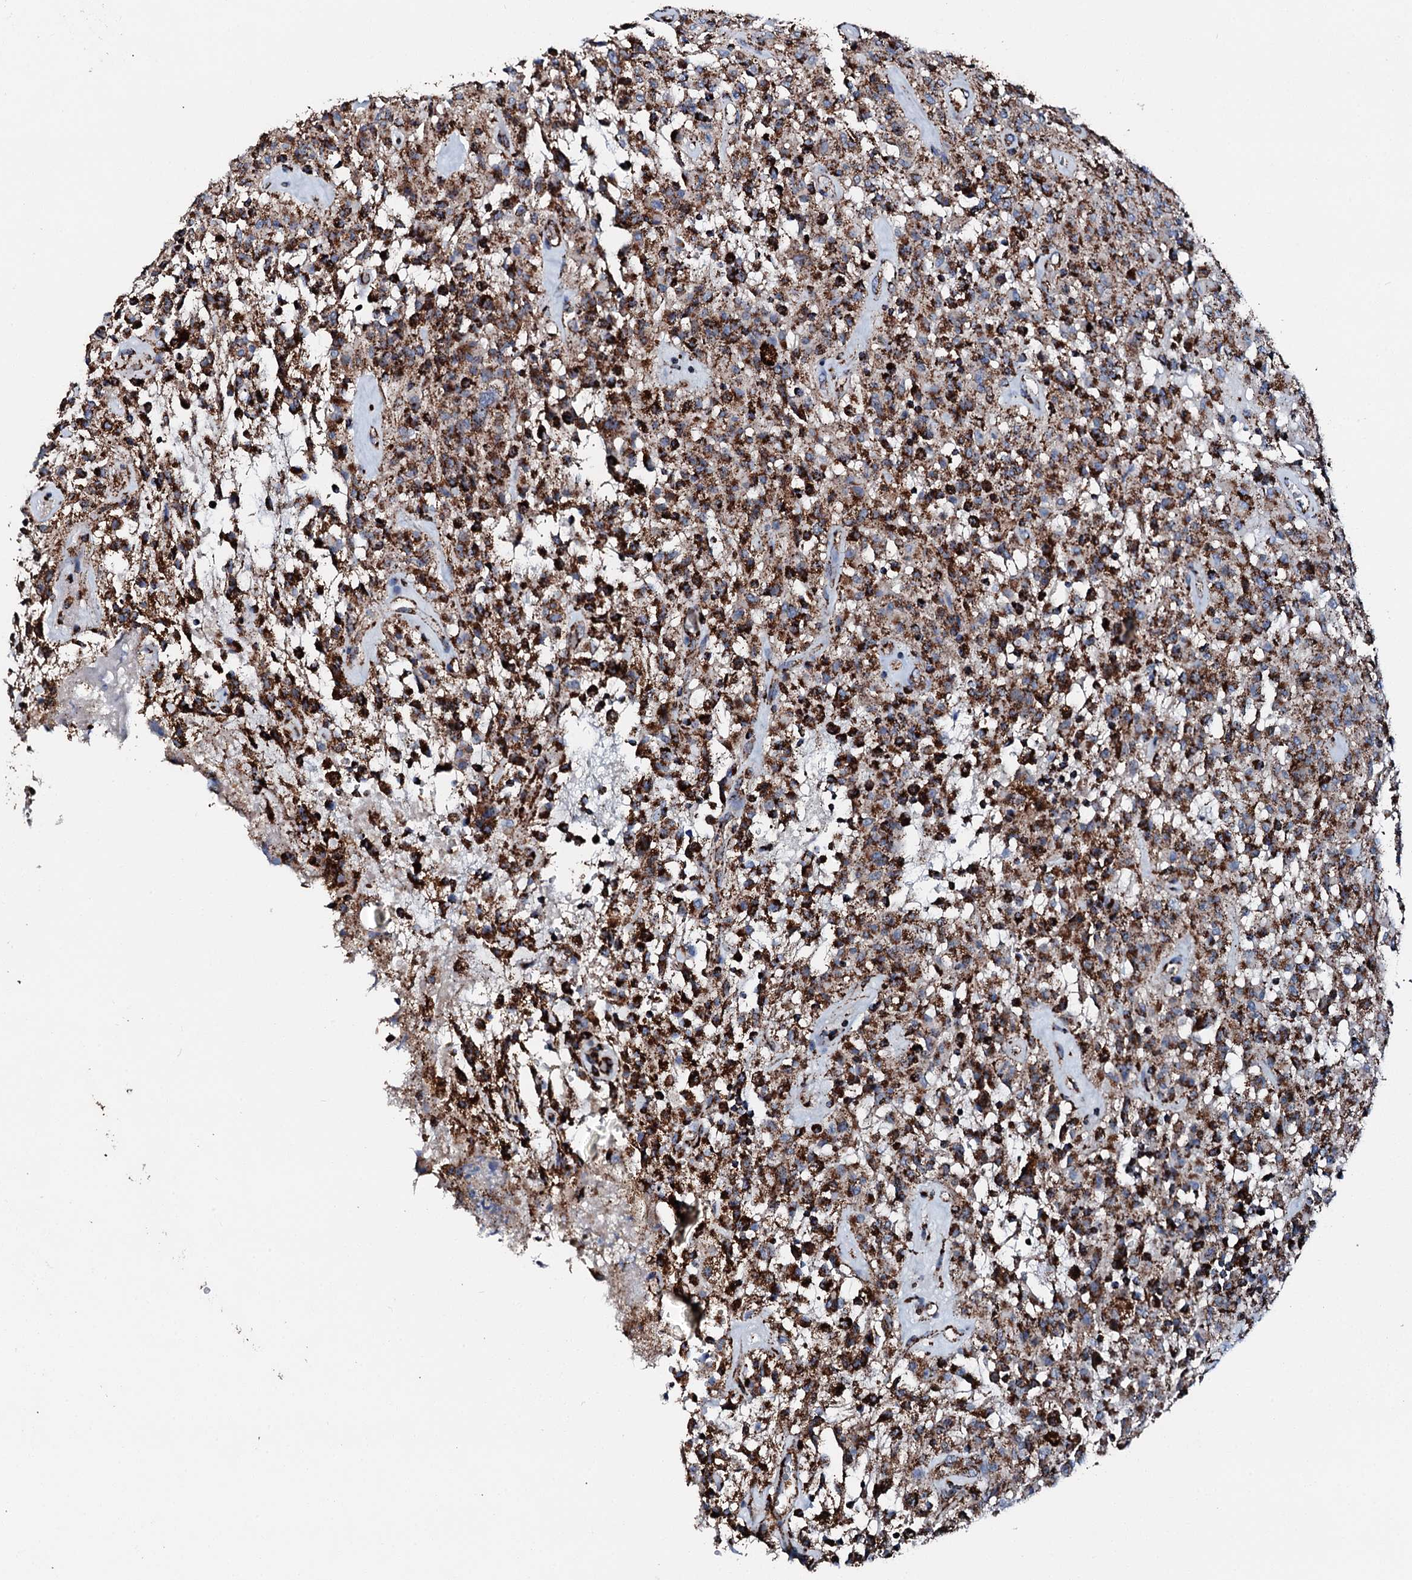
{"staining": {"intensity": "strong", "quantity": ">75%", "location": "cytoplasmic/membranous"}, "tissue": "glioma", "cell_type": "Tumor cells", "image_type": "cancer", "snomed": [{"axis": "morphology", "description": "Glioma, malignant, High grade"}, {"axis": "topography", "description": "Brain"}], "caption": "This is an image of immunohistochemistry (IHC) staining of glioma, which shows strong positivity in the cytoplasmic/membranous of tumor cells.", "gene": "HADH", "patient": {"sex": "female", "age": 57}}